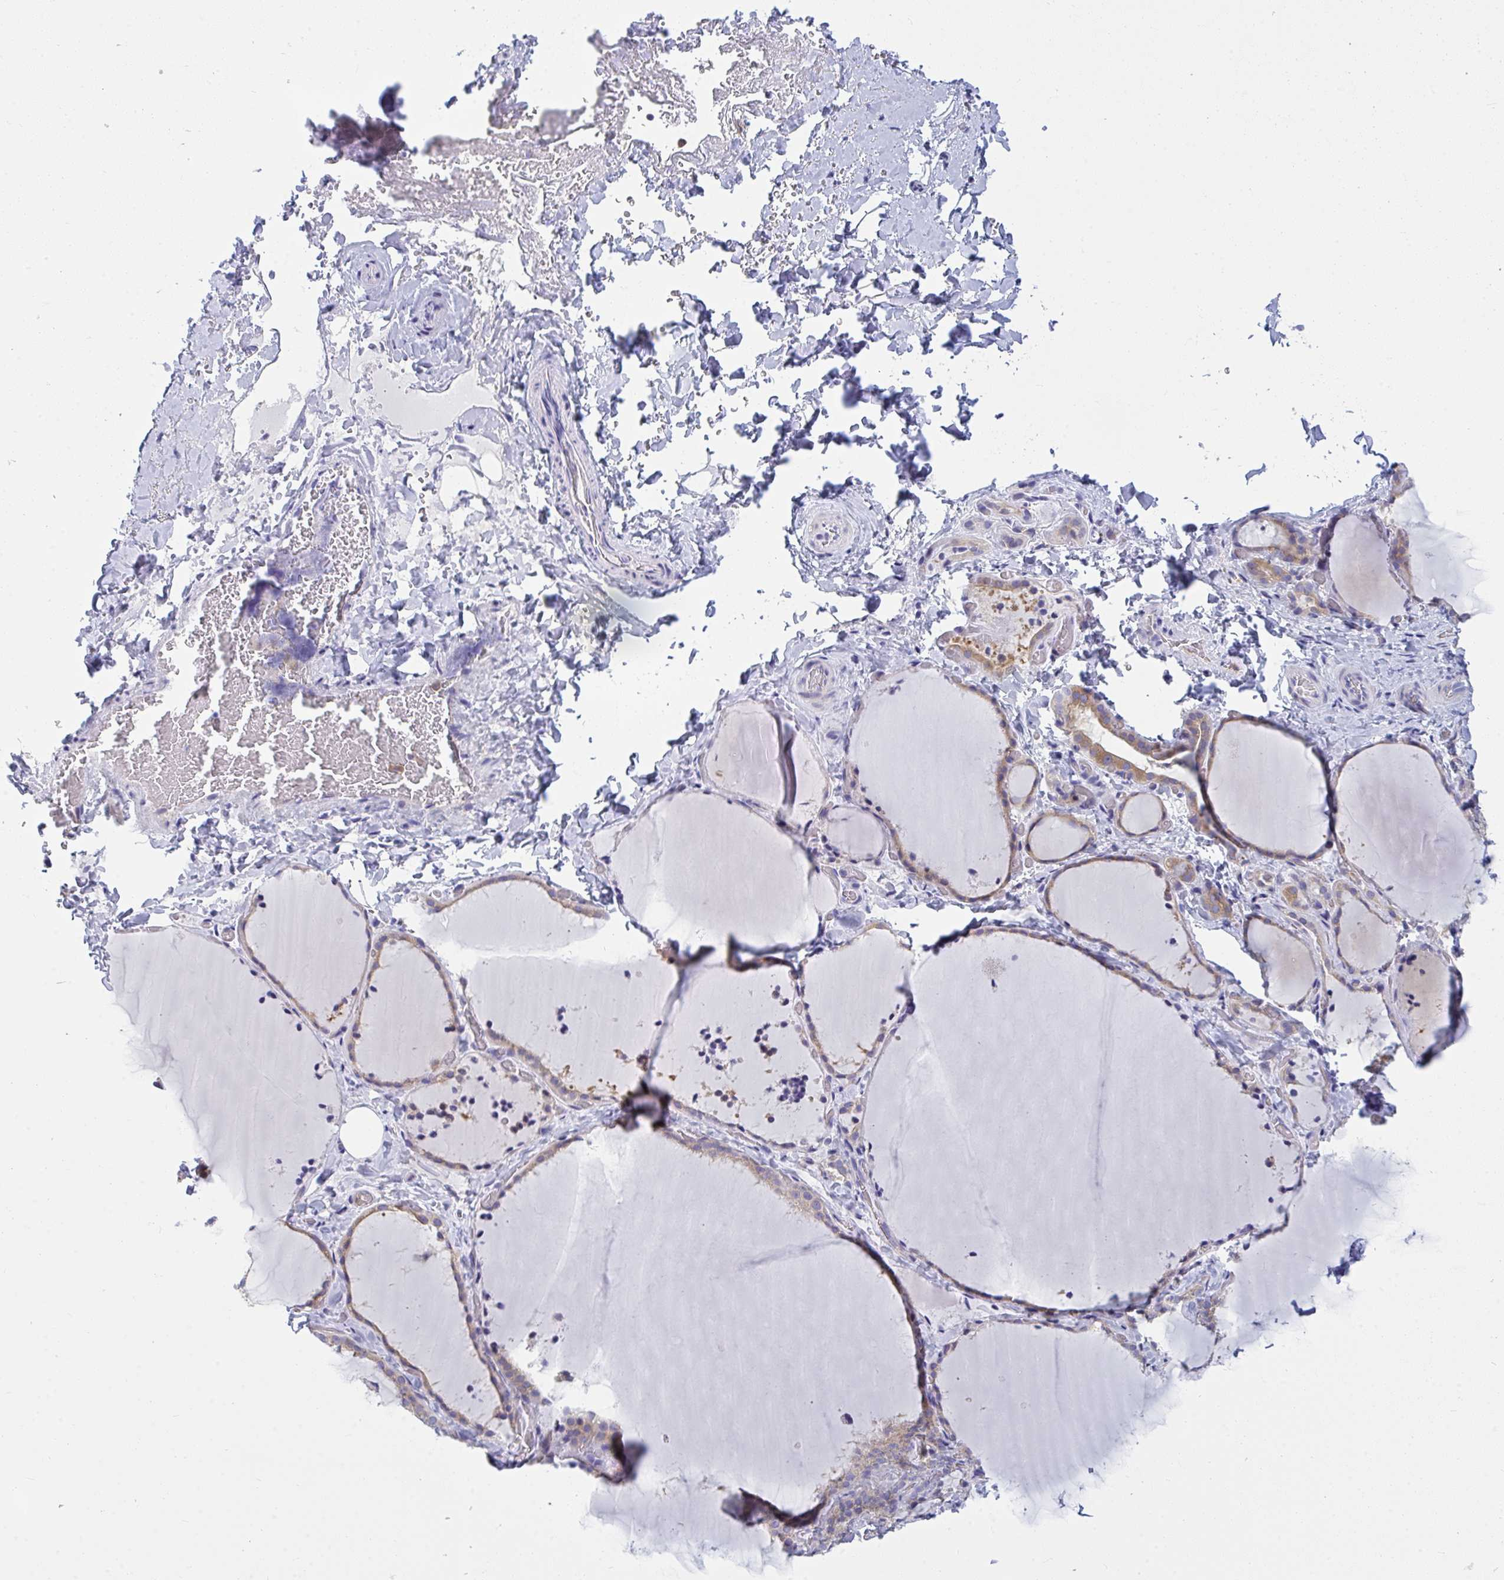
{"staining": {"intensity": "moderate", "quantity": "<25%", "location": "cytoplasmic/membranous"}, "tissue": "thyroid gland", "cell_type": "Glandular cells", "image_type": "normal", "snomed": [{"axis": "morphology", "description": "Normal tissue, NOS"}, {"axis": "topography", "description": "Thyroid gland"}], "caption": "DAB immunohistochemical staining of benign thyroid gland exhibits moderate cytoplasmic/membranous protein expression in approximately <25% of glandular cells. (DAB (3,3'-diaminobenzidine) IHC with brightfield microscopy, high magnification).", "gene": "SLC30A6", "patient": {"sex": "female", "age": 22}}